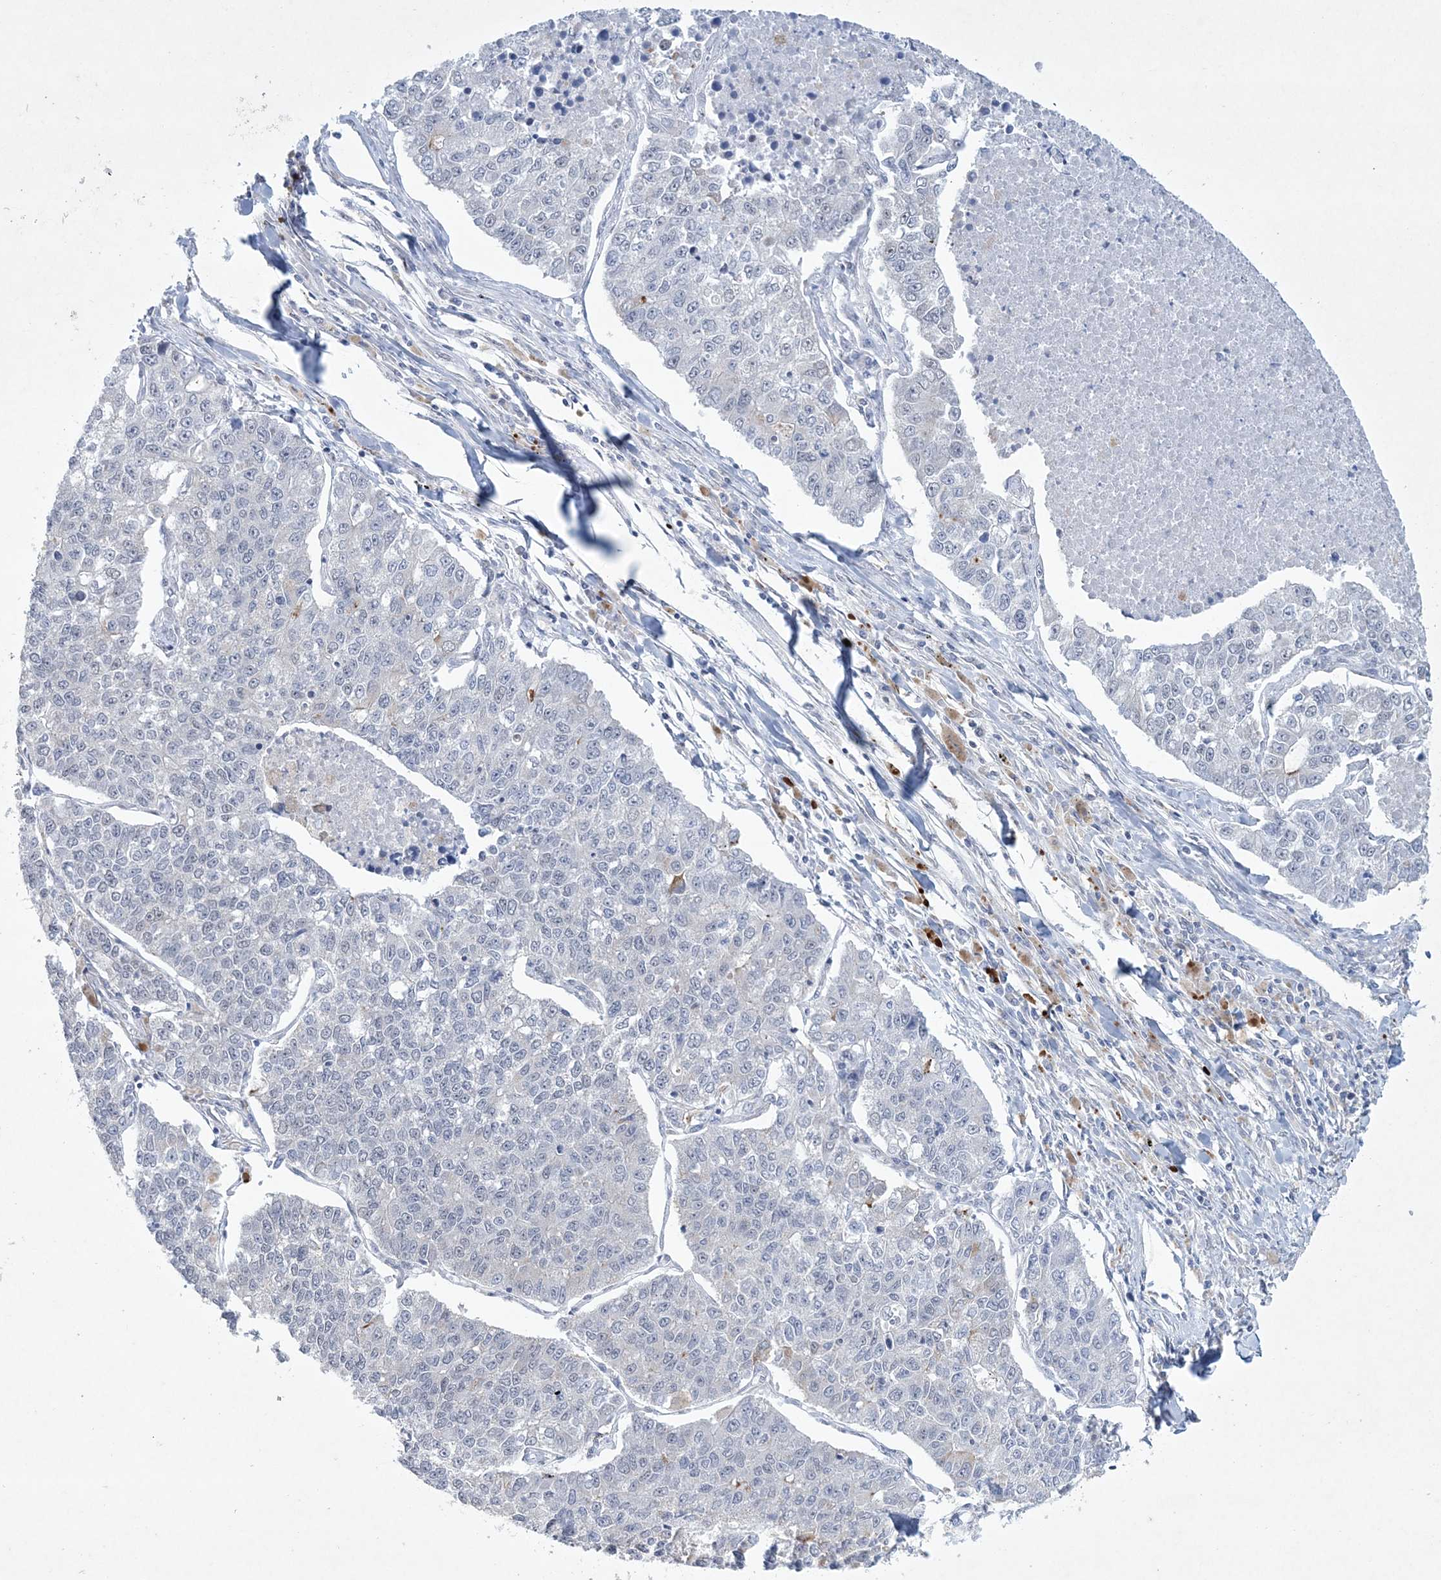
{"staining": {"intensity": "negative", "quantity": "none", "location": "none"}, "tissue": "lung cancer", "cell_type": "Tumor cells", "image_type": "cancer", "snomed": [{"axis": "morphology", "description": "Adenocarcinoma, NOS"}, {"axis": "topography", "description": "Lung"}], "caption": "Tumor cells are negative for protein expression in human lung cancer.", "gene": "CES4A", "patient": {"sex": "male", "age": 49}}